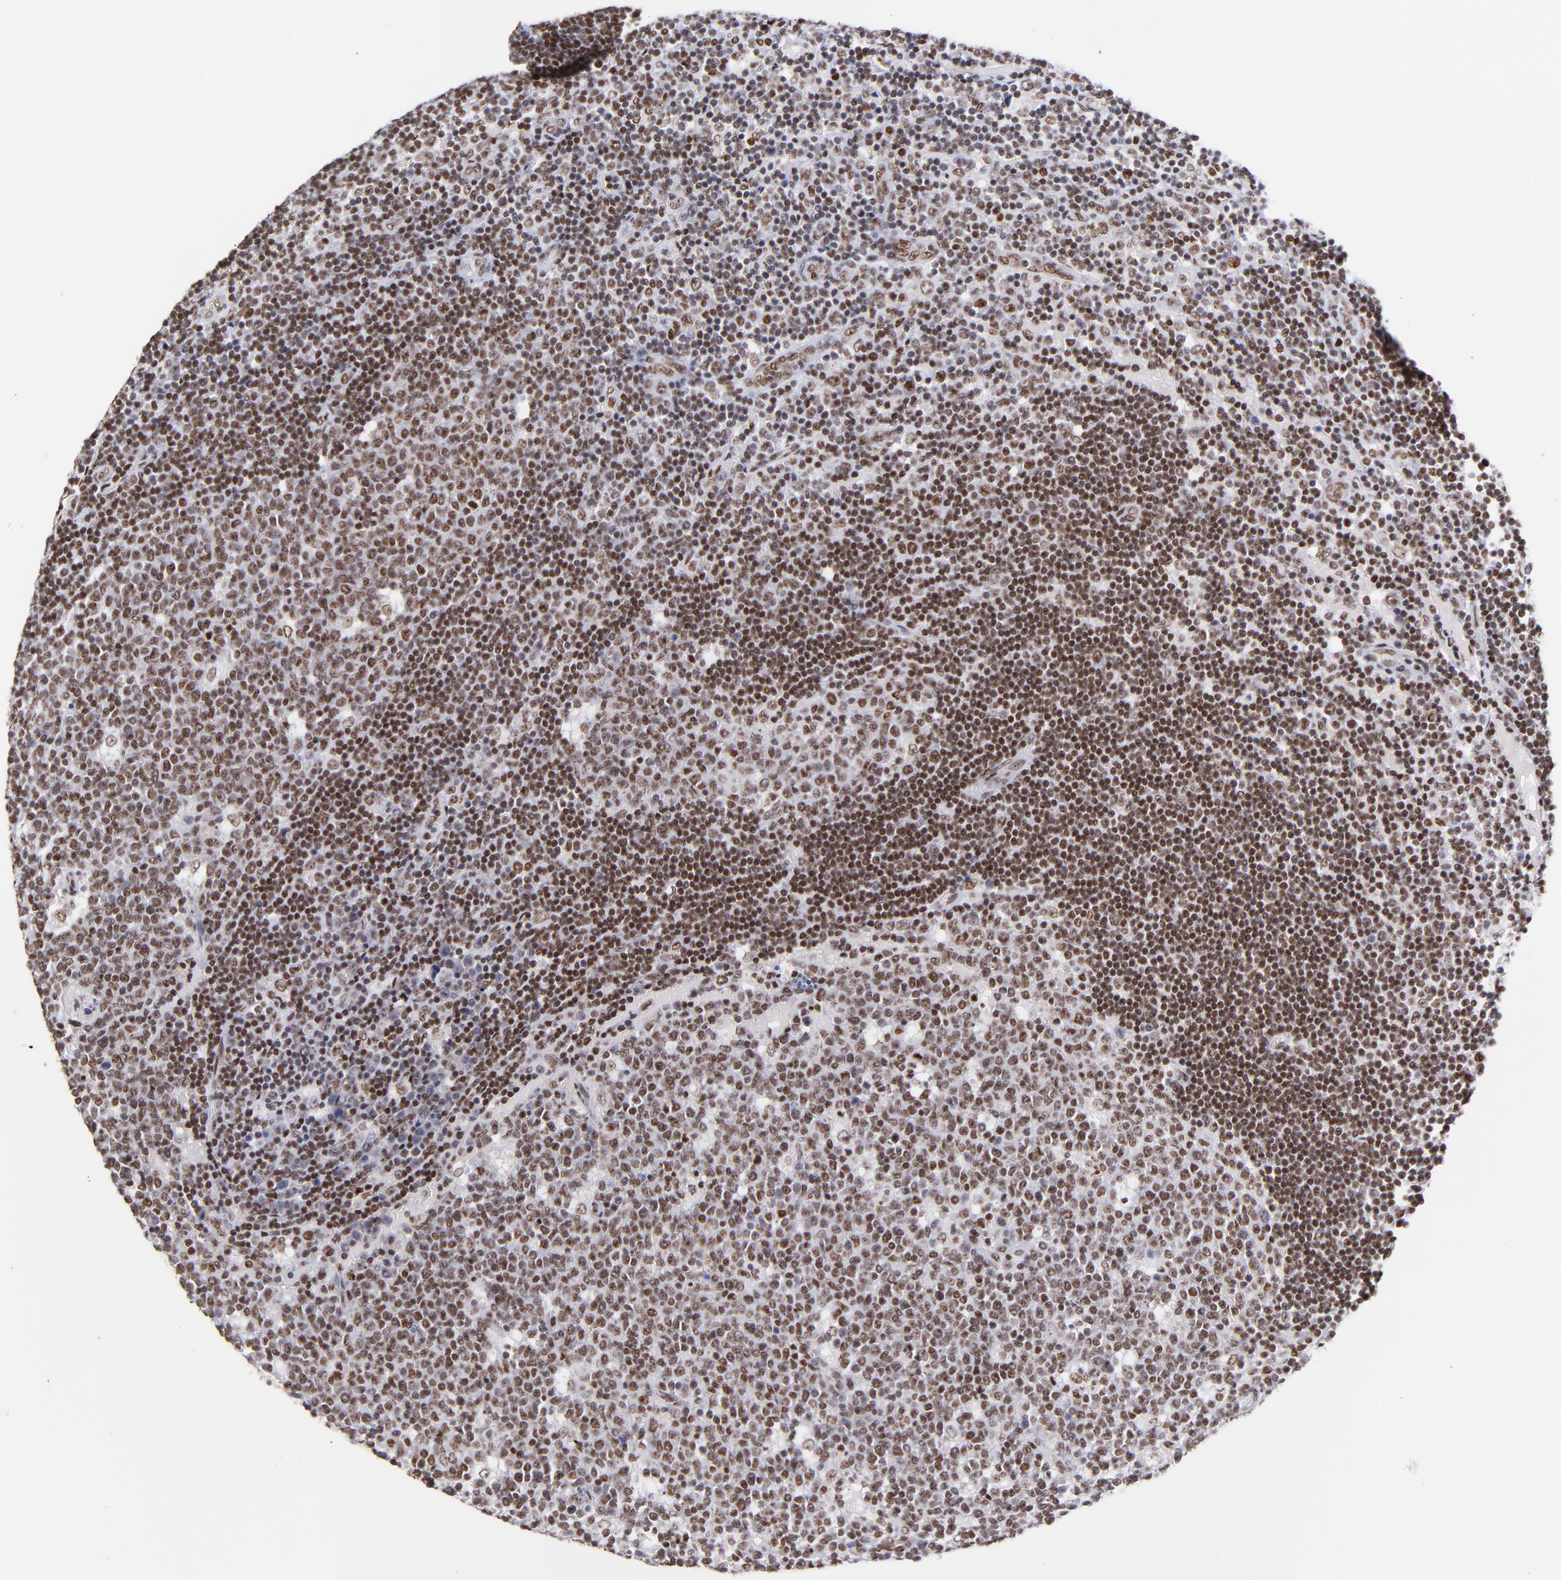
{"staining": {"intensity": "moderate", "quantity": ">75%", "location": "nuclear"}, "tissue": "lymph node", "cell_type": "Germinal center cells", "image_type": "normal", "snomed": [{"axis": "morphology", "description": "Normal tissue, NOS"}, {"axis": "topography", "description": "Lymph node"}, {"axis": "topography", "description": "Salivary gland"}], "caption": "Immunohistochemical staining of normal lymph node reveals moderate nuclear protein staining in about >75% of germinal center cells.", "gene": "MIDEAS", "patient": {"sex": "male", "age": 8}}